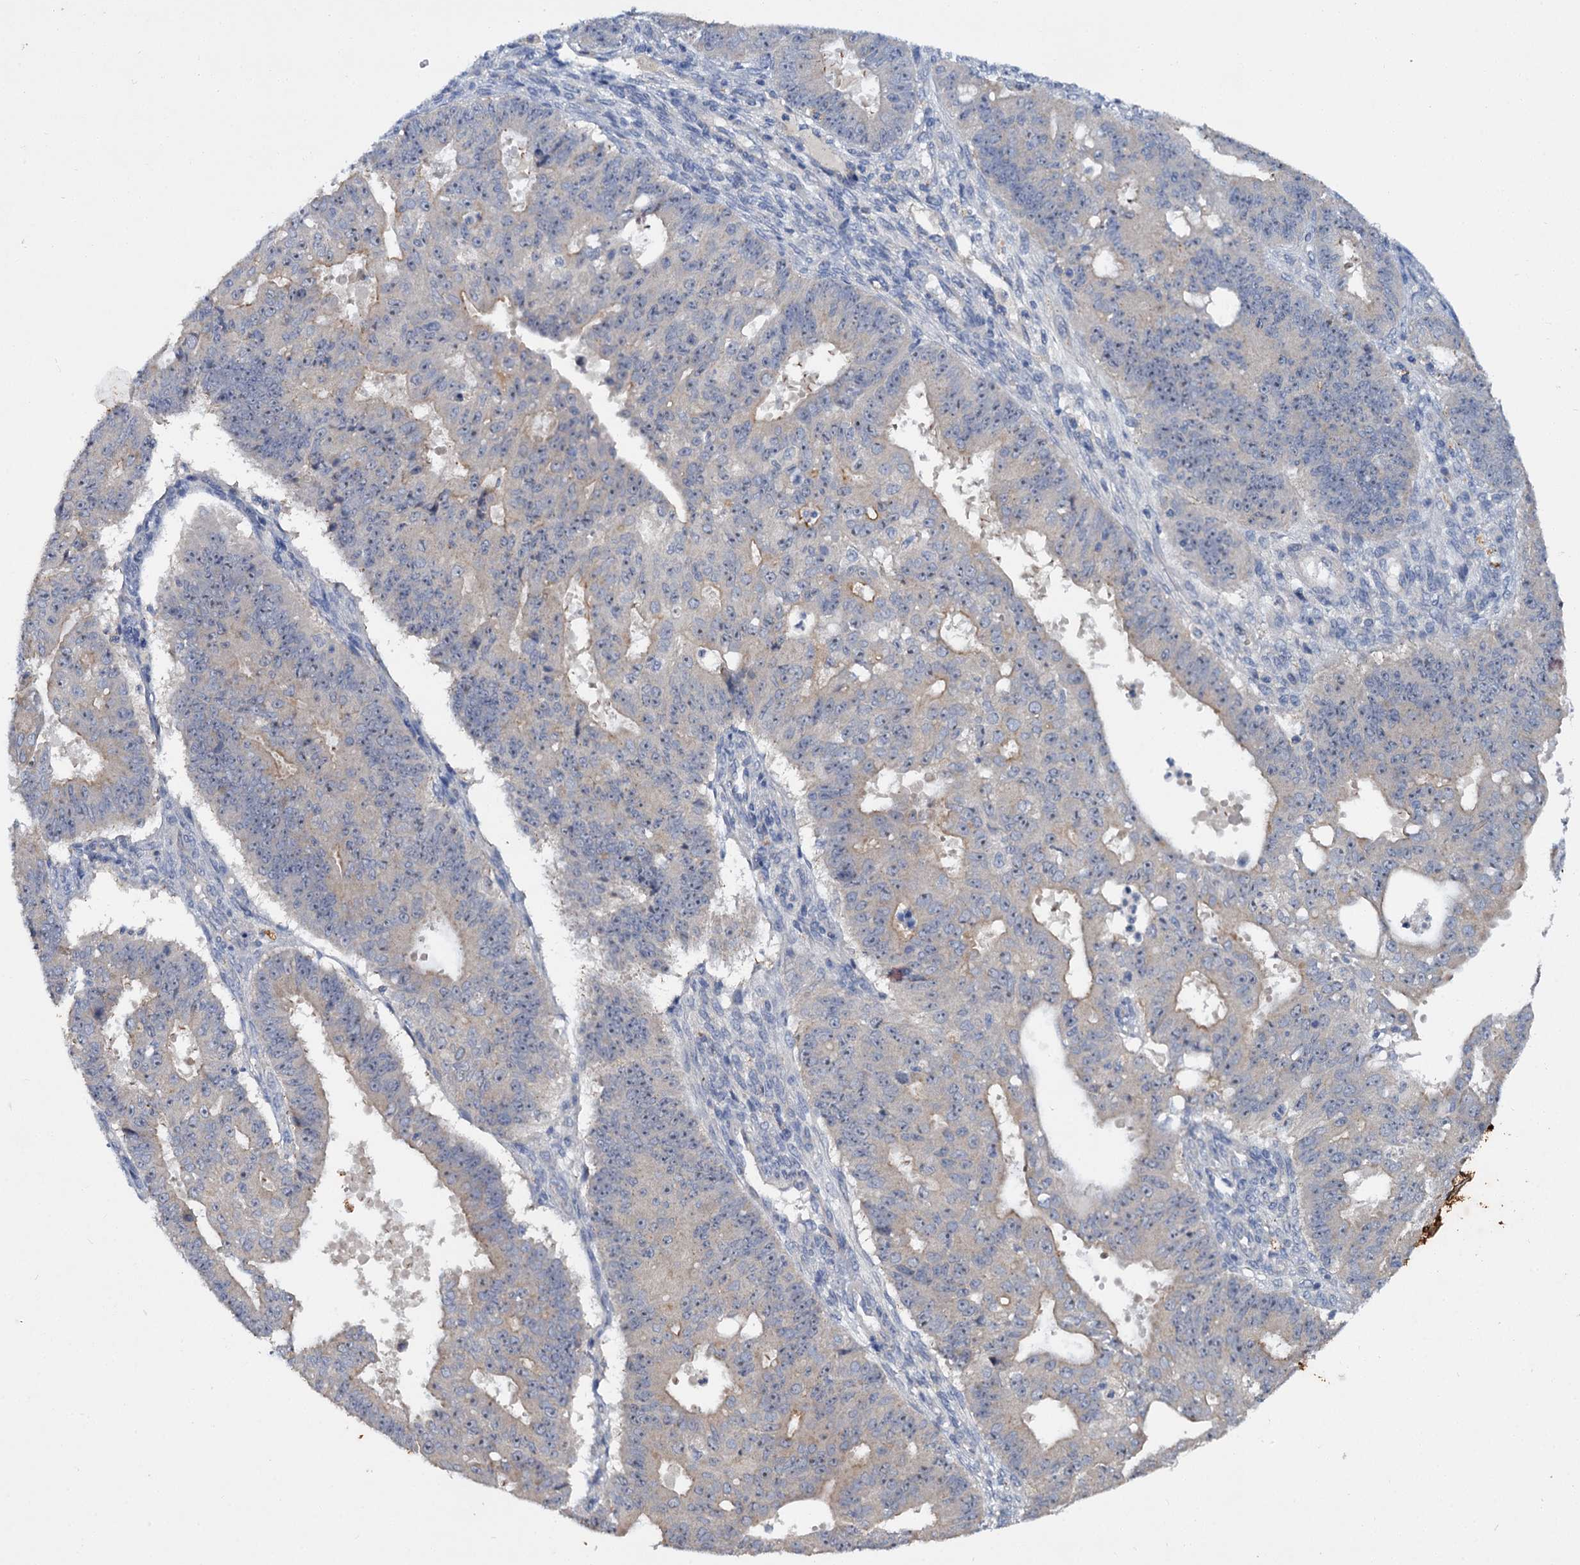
{"staining": {"intensity": "weak", "quantity": "<25%", "location": "cytoplasmic/membranous"}, "tissue": "ovarian cancer", "cell_type": "Tumor cells", "image_type": "cancer", "snomed": [{"axis": "morphology", "description": "Carcinoma, endometroid"}, {"axis": "topography", "description": "Appendix"}, {"axis": "topography", "description": "Ovary"}], "caption": "Immunohistochemistry micrograph of neoplastic tissue: human ovarian cancer stained with DAB demonstrates no significant protein staining in tumor cells.", "gene": "ATP9A", "patient": {"sex": "female", "age": 42}}